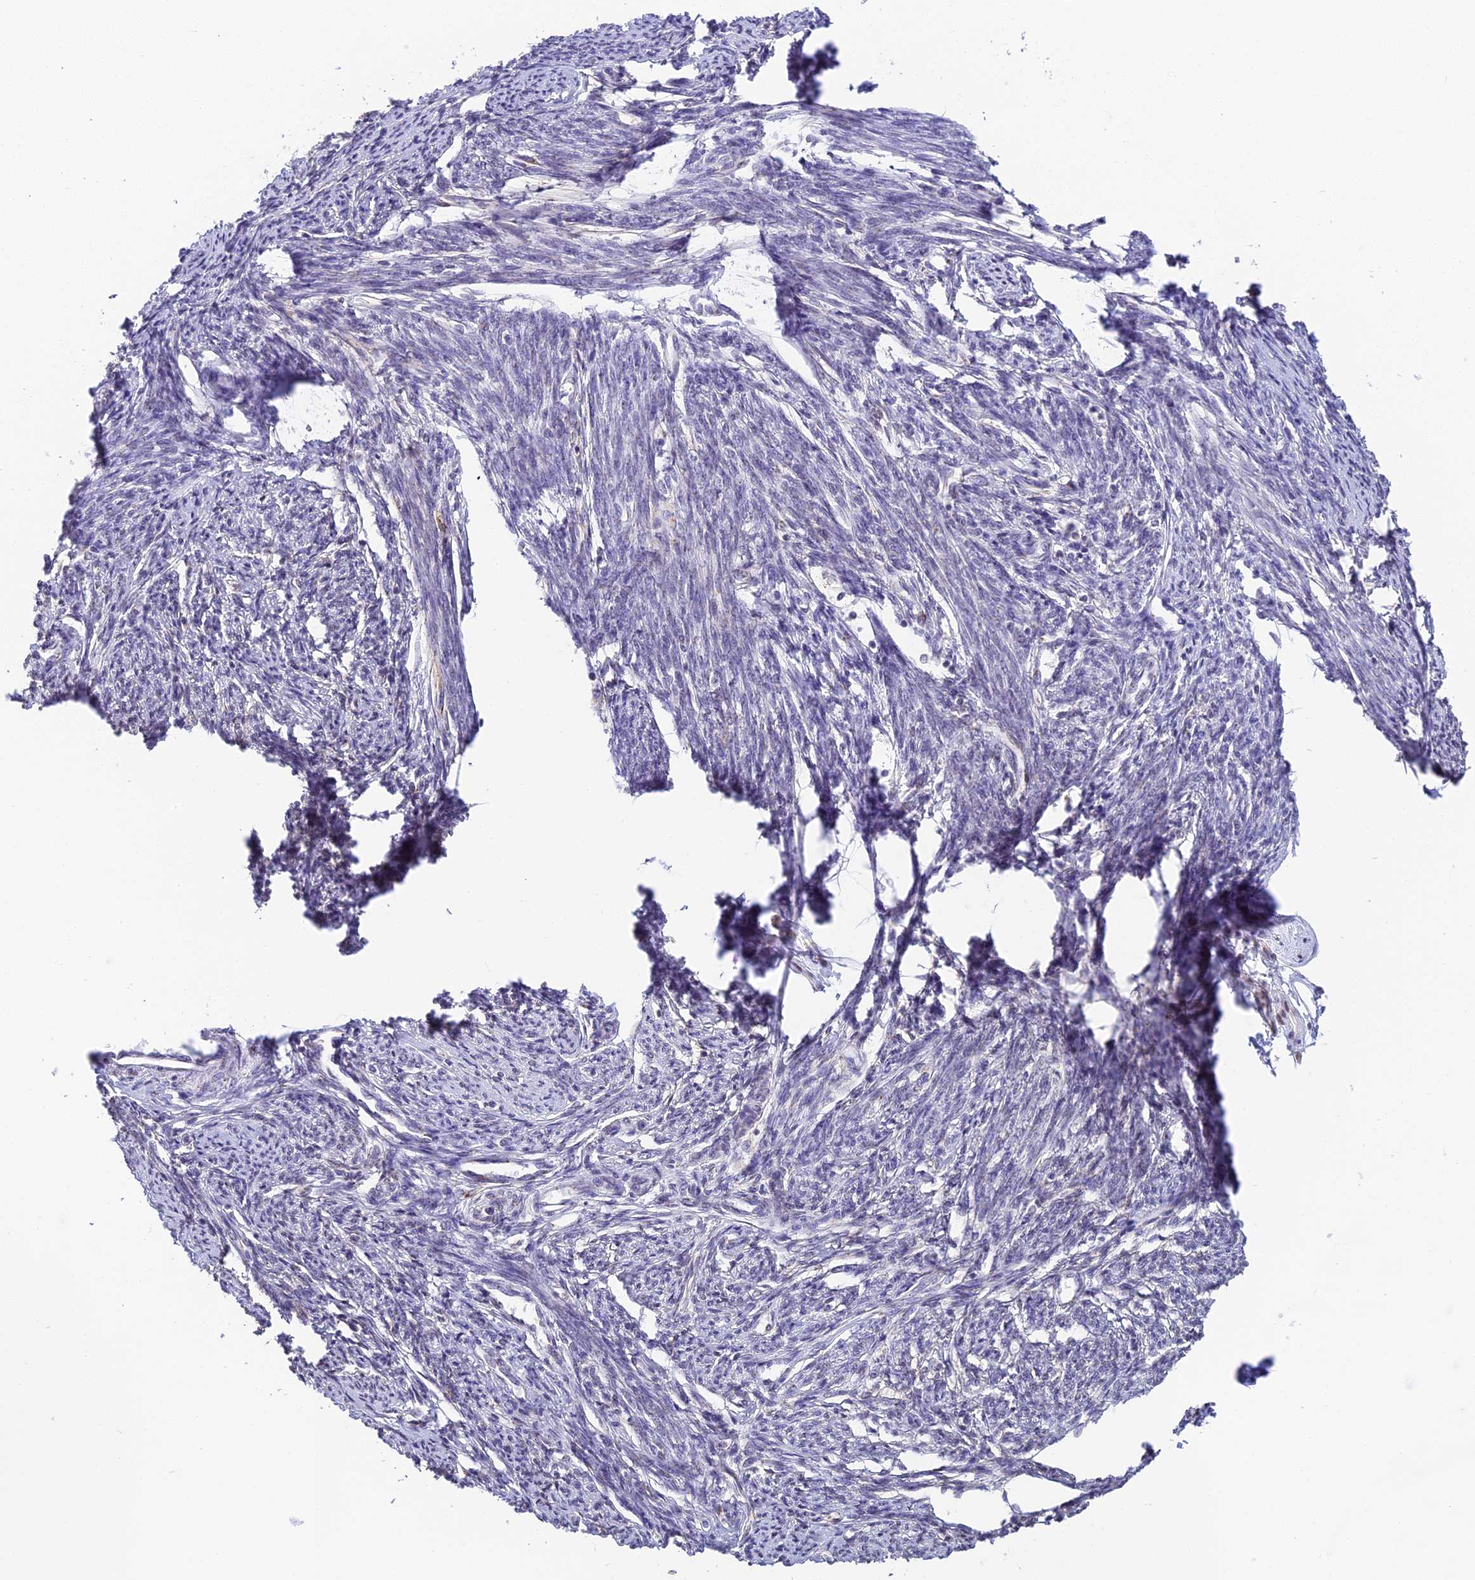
{"staining": {"intensity": "moderate", "quantity": "<25%", "location": "cytoplasmic/membranous,nuclear"}, "tissue": "smooth muscle", "cell_type": "Smooth muscle cells", "image_type": "normal", "snomed": [{"axis": "morphology", "description": "Normal tissue, NOS"}, {"axis": "topography", "description": "Smooth muscle"}, {"axis": "topography", "description": "Uterus"}], "caption": "Protein expression analysis of unremarkable human smooth muscle reveals moderate cytoplasmic/membranous,nuclear positivity in about <25% of smooth muscle cells.", "gene": "HEATR5B", "patient": {"sex": "female", "age": 59}}